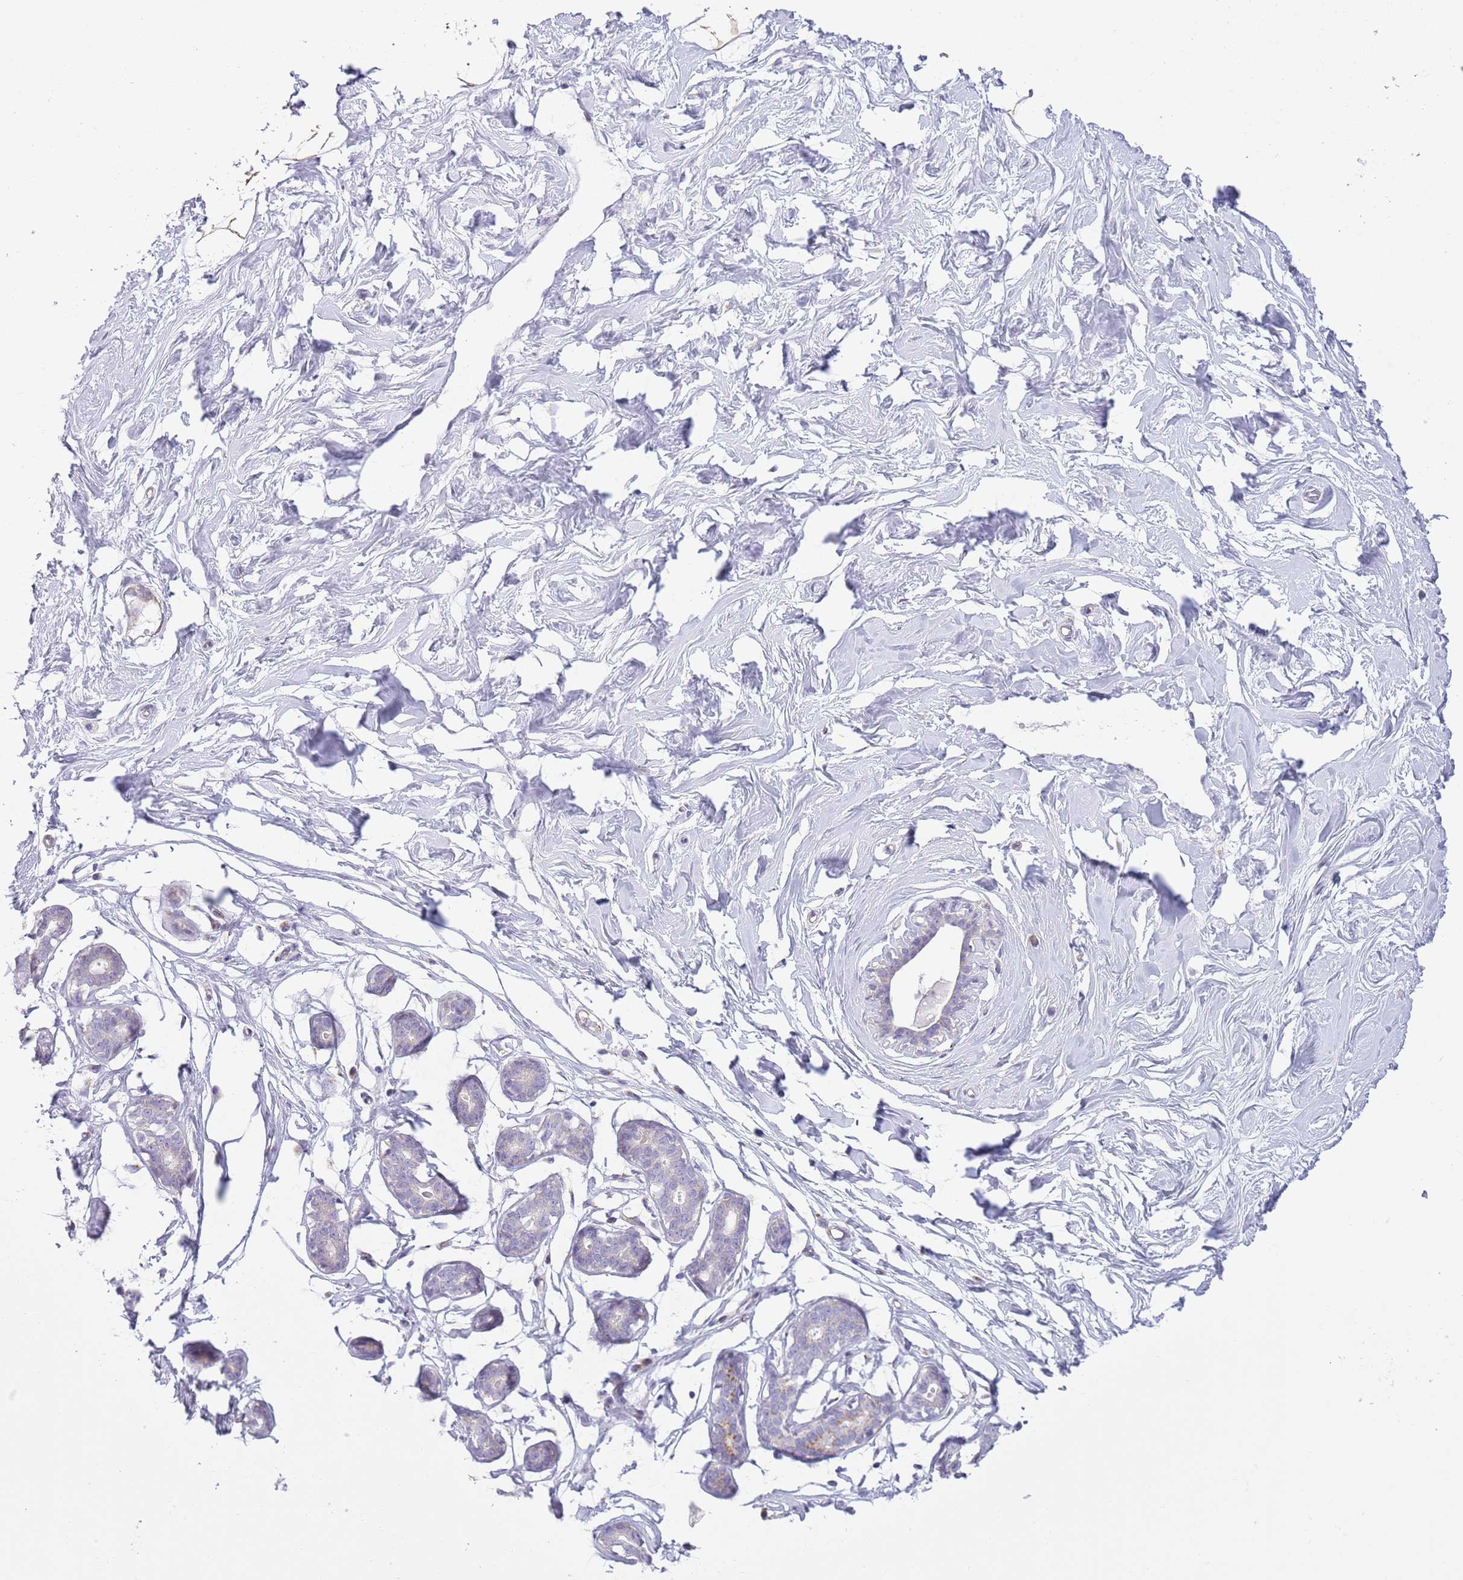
{"staining": {"intensity": "negative", "quantity": "none", "location": "none"}, "tissue": "breast", "cell_type": "Adipocytes", "image_type": "normal", "snomed": [{"axis": "morphology", "description": "Normal tissue, NOS"}, {"axis": "morphology", "description": "Adenoma, NOS"}, {"axis": "topography", "description": "Breast"}], "caption": "Histopathology image shows no protein staining in adipocytes of benign breast.", "gene": "C20orf96", "patient": {"sex": "female", "age": 23}}